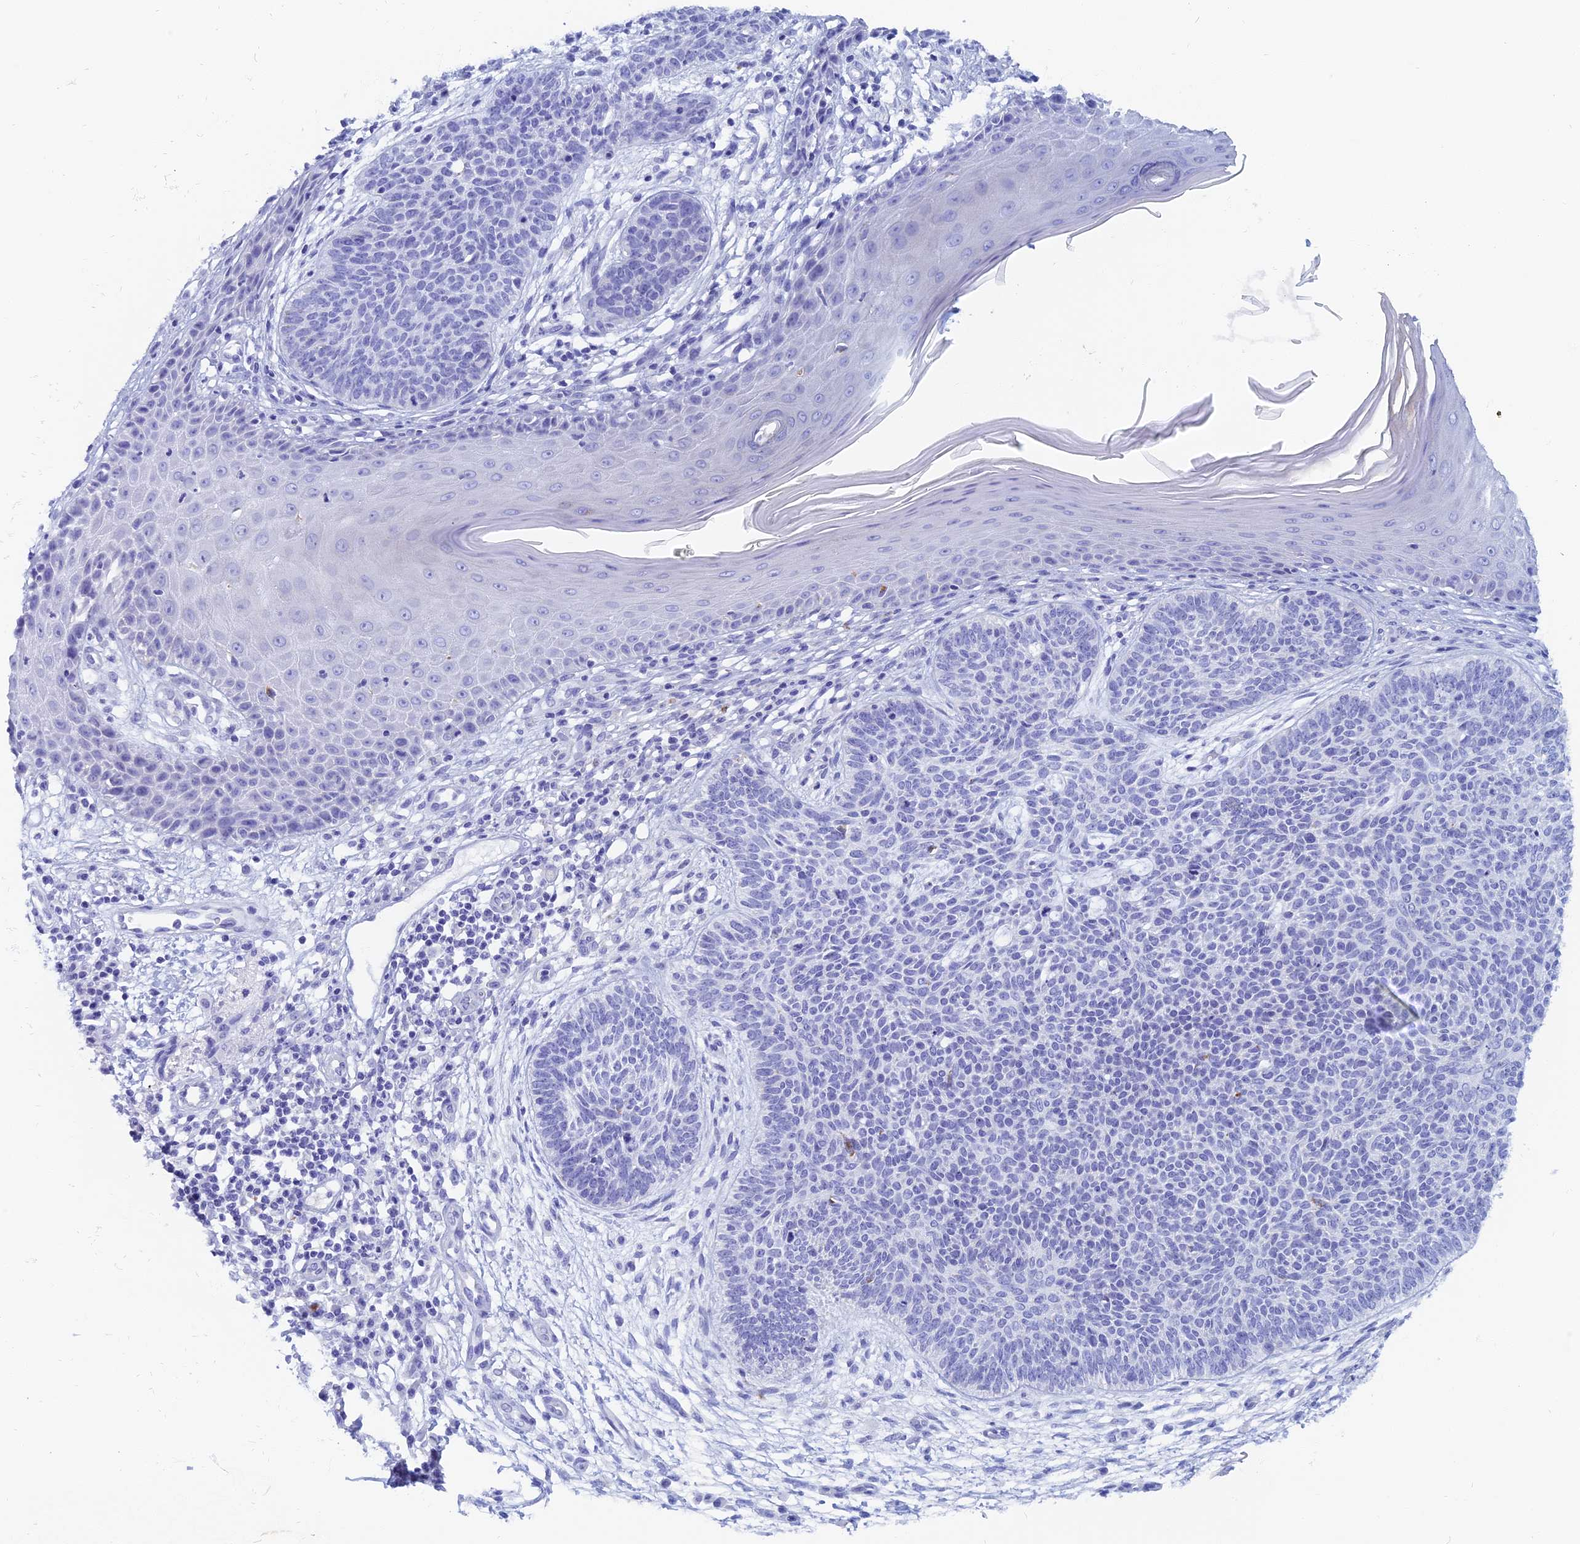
{"staining": {"intensity": "negative", "quantity": "none", "location": "none"}, "tissue": "skin cancer", "cell_type": "Tumor cells", "image_type": "cancer", "snomed": [{"axis": "morphology", "description": "Basal cell carcinoma"}, {"axis": "topography", "description": "Skin"}], "caption": "Immunohistochemical staining of skin basal cell carcinoma displays no significant expression in tumor cells. The staining was performed using DAB (3,3'-diaminobenzidine) to visualize the protein expression in brown, while the nuclei were stained in blue with hematoxylin (Magnification: 20x).", "gene": "TMEM44", "patient": {"sex": "female", "age": 66}}